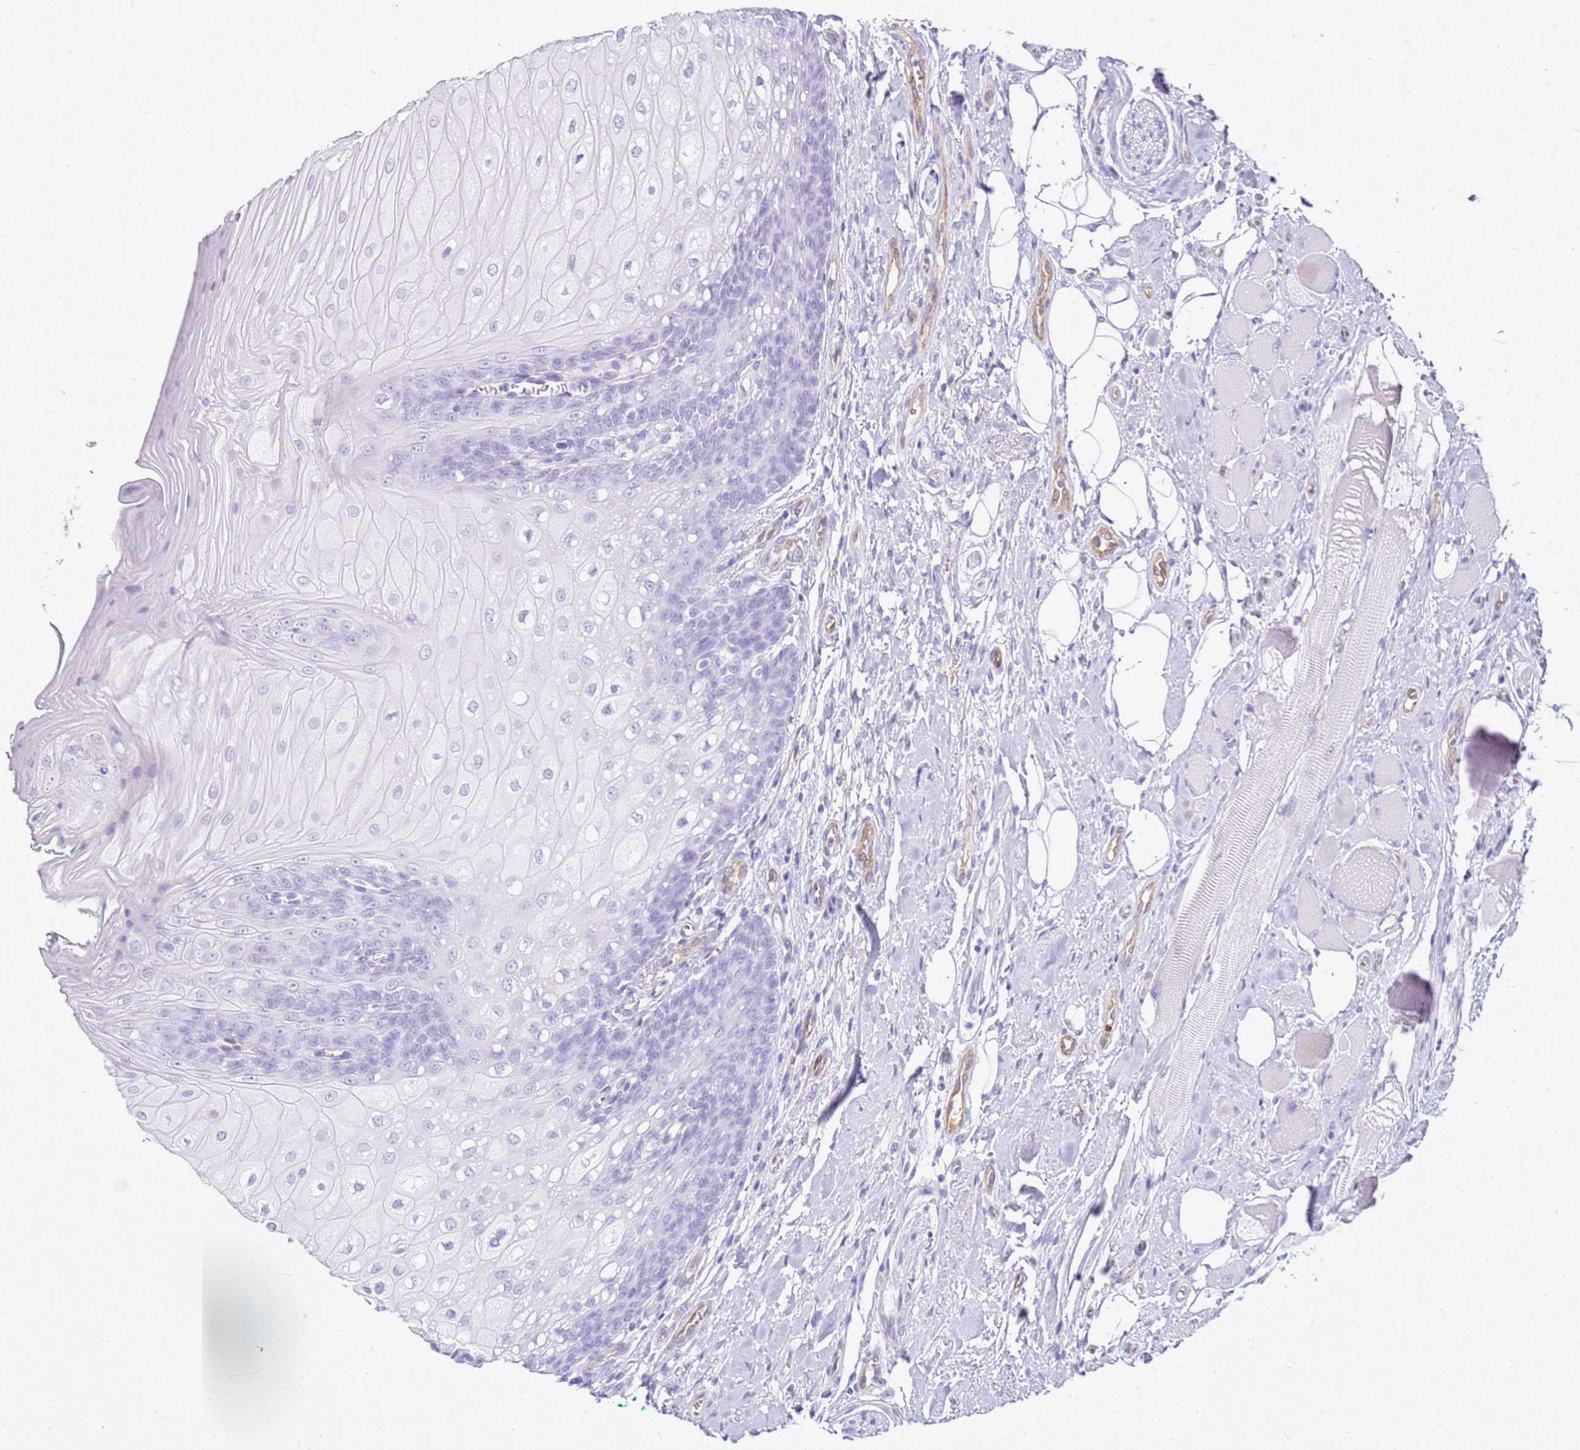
{"staining": {"intensity": "negative", "quantity": "none", "location": "none"}, "tissue": "oral mucosa", "cell_type": "Squamous epithelial cells", "image_type": "normal", "snomed": [{"axis": "morphology", "description": "Normal tissue, NOS"}, {"axis": "morphology", "description": "Squamous cell carcinoma, NOS"}, {"axis": "topography", "description": "Oral tissue"}, {"axis": "topography", "description": "Tounge, NOS"}, {"axis": "topography", "description": "Head-Neck"}], "caption": "DAB immunohistochemical staining of benign oral mucosa displays no significant positivity in squamous epithelial cells.", "gene": "SULT1E1", "patient": {"sex": "male", "age": 79}}